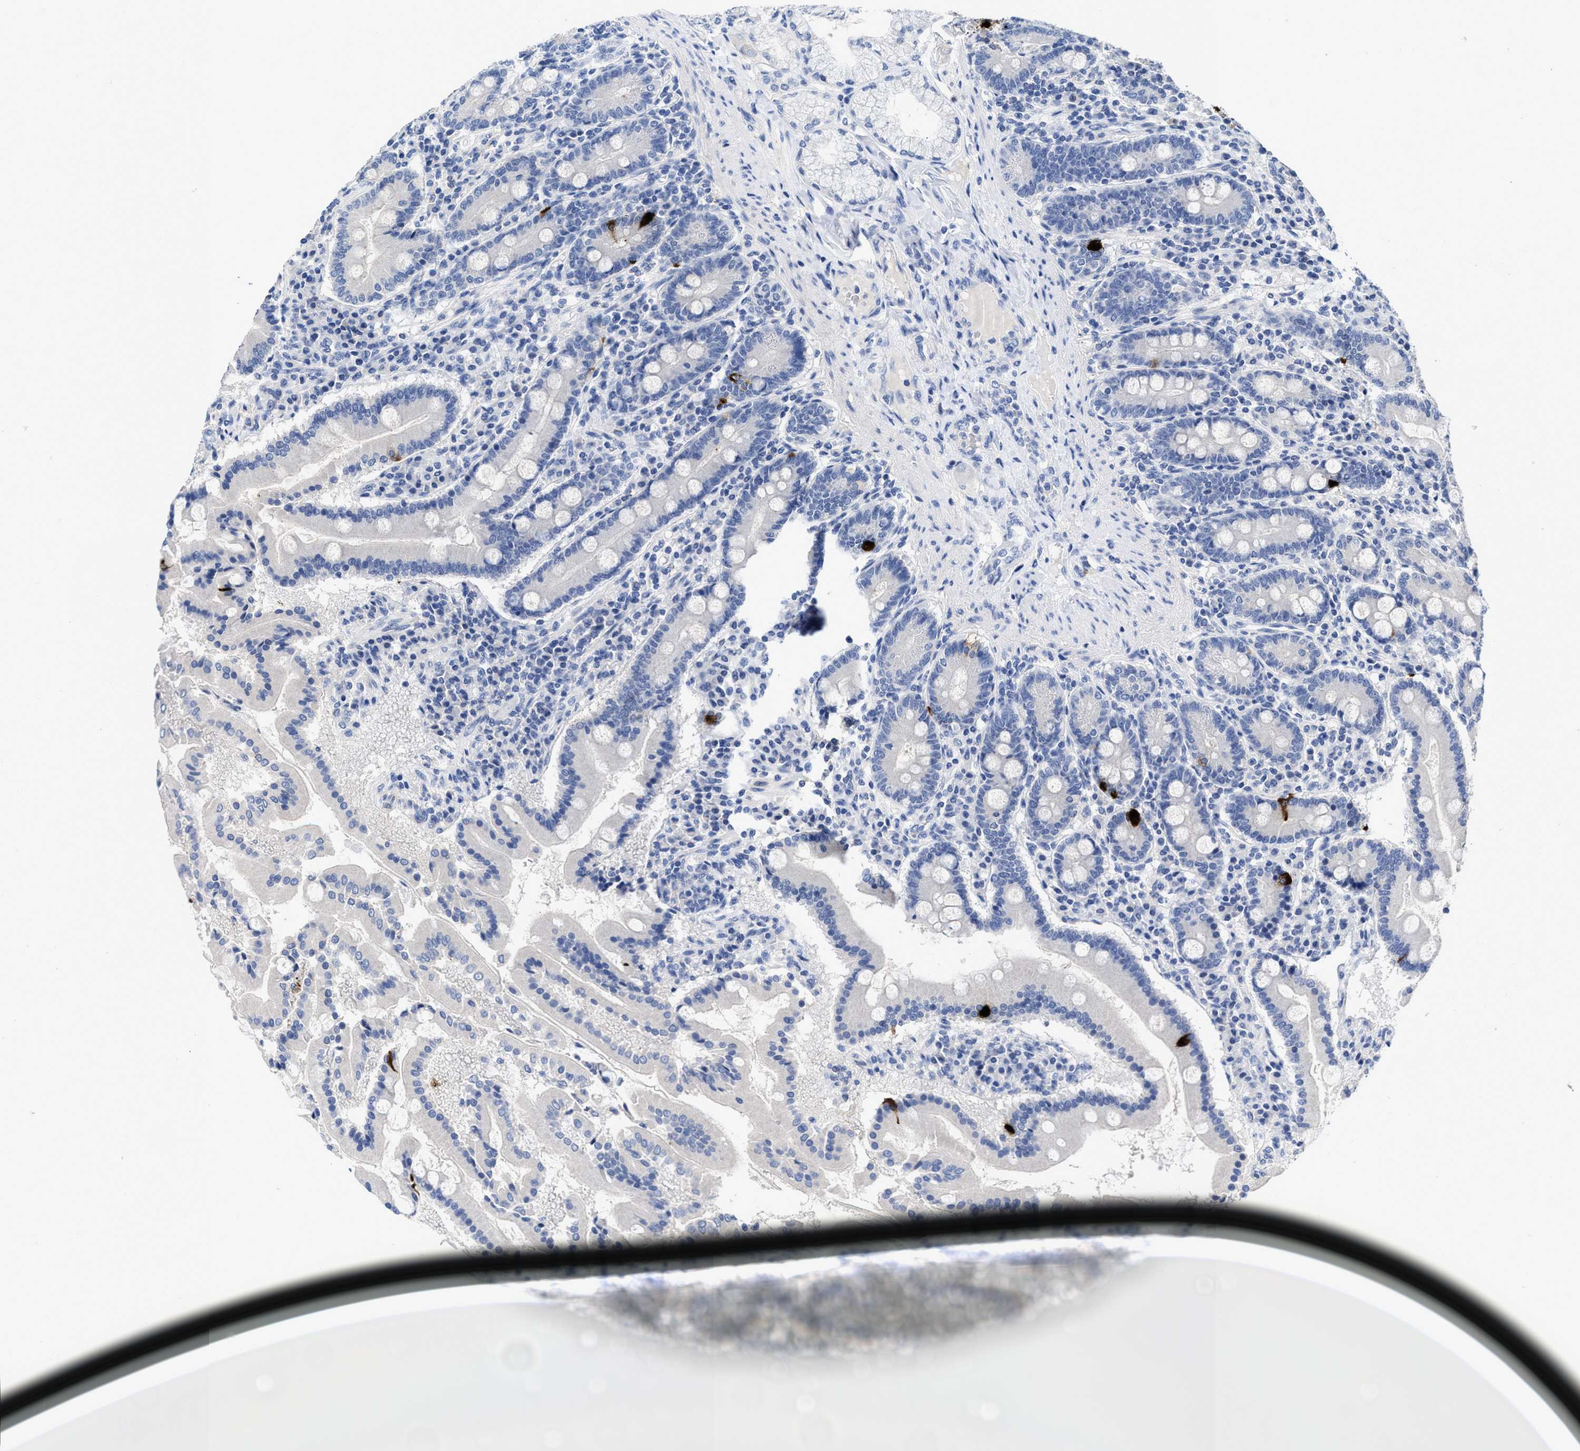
{"staining": {"intensity": "strong", "quantity": "<25%", "location": "cytoplasmic/membranous"}, "tissue": "duodenum", "cell_type": "Glandular cells", "image_type": "normal", "snomed": [{"axis": "morphology", "description": "Normal tissue, NOS"}, {"axis": "topography", "description": "Duodenum"}], "caption": "High-power microscopy captured an immunohistochemistry micrograph of unremarkable duodenum, revealing strong cytoplasmic/membranous positivity in about <25% of glandular cells.", "gene": "PYY", "patient": {"sex": "male", "age": 50}}